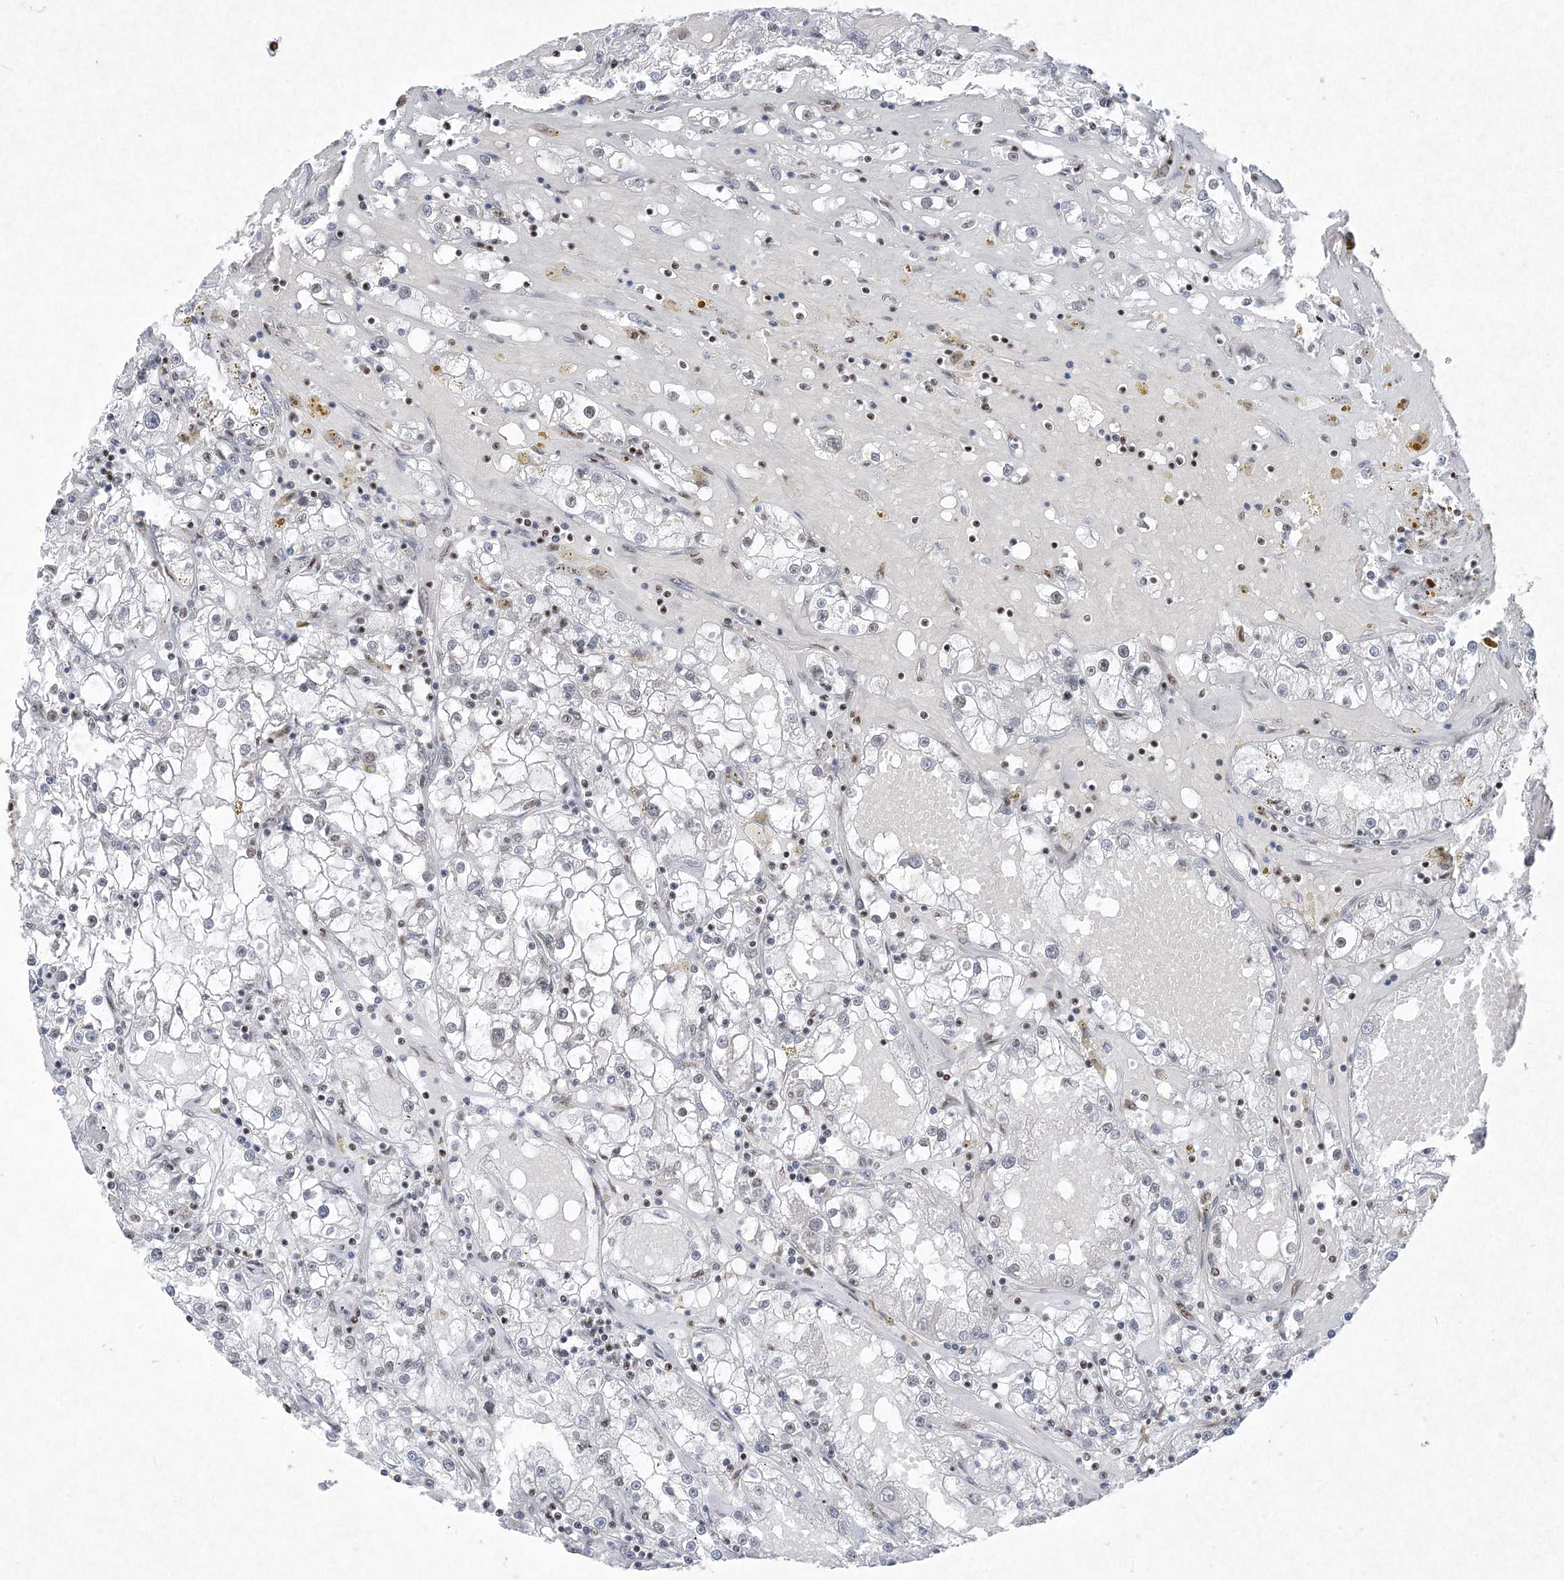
{"staining": {"intensity": "negative", "quantity": "none", "location": "none"}, "tissue": "renal cancer", "cell_type": "Tumor cells", "image_type": "cancer", "snomed": [{"axis": "morphology", "description": "Adenocarcinoma, NOS"}, {"axis": "topography", "description": "Kidney"}], "caption": "Immunohistochemistry (IHC) of renal cancer (adenocarcinoma) displays no expression in tumor cells.", "gene": "PKNOX2", "patient": {"sex": "male", "age": 56}}